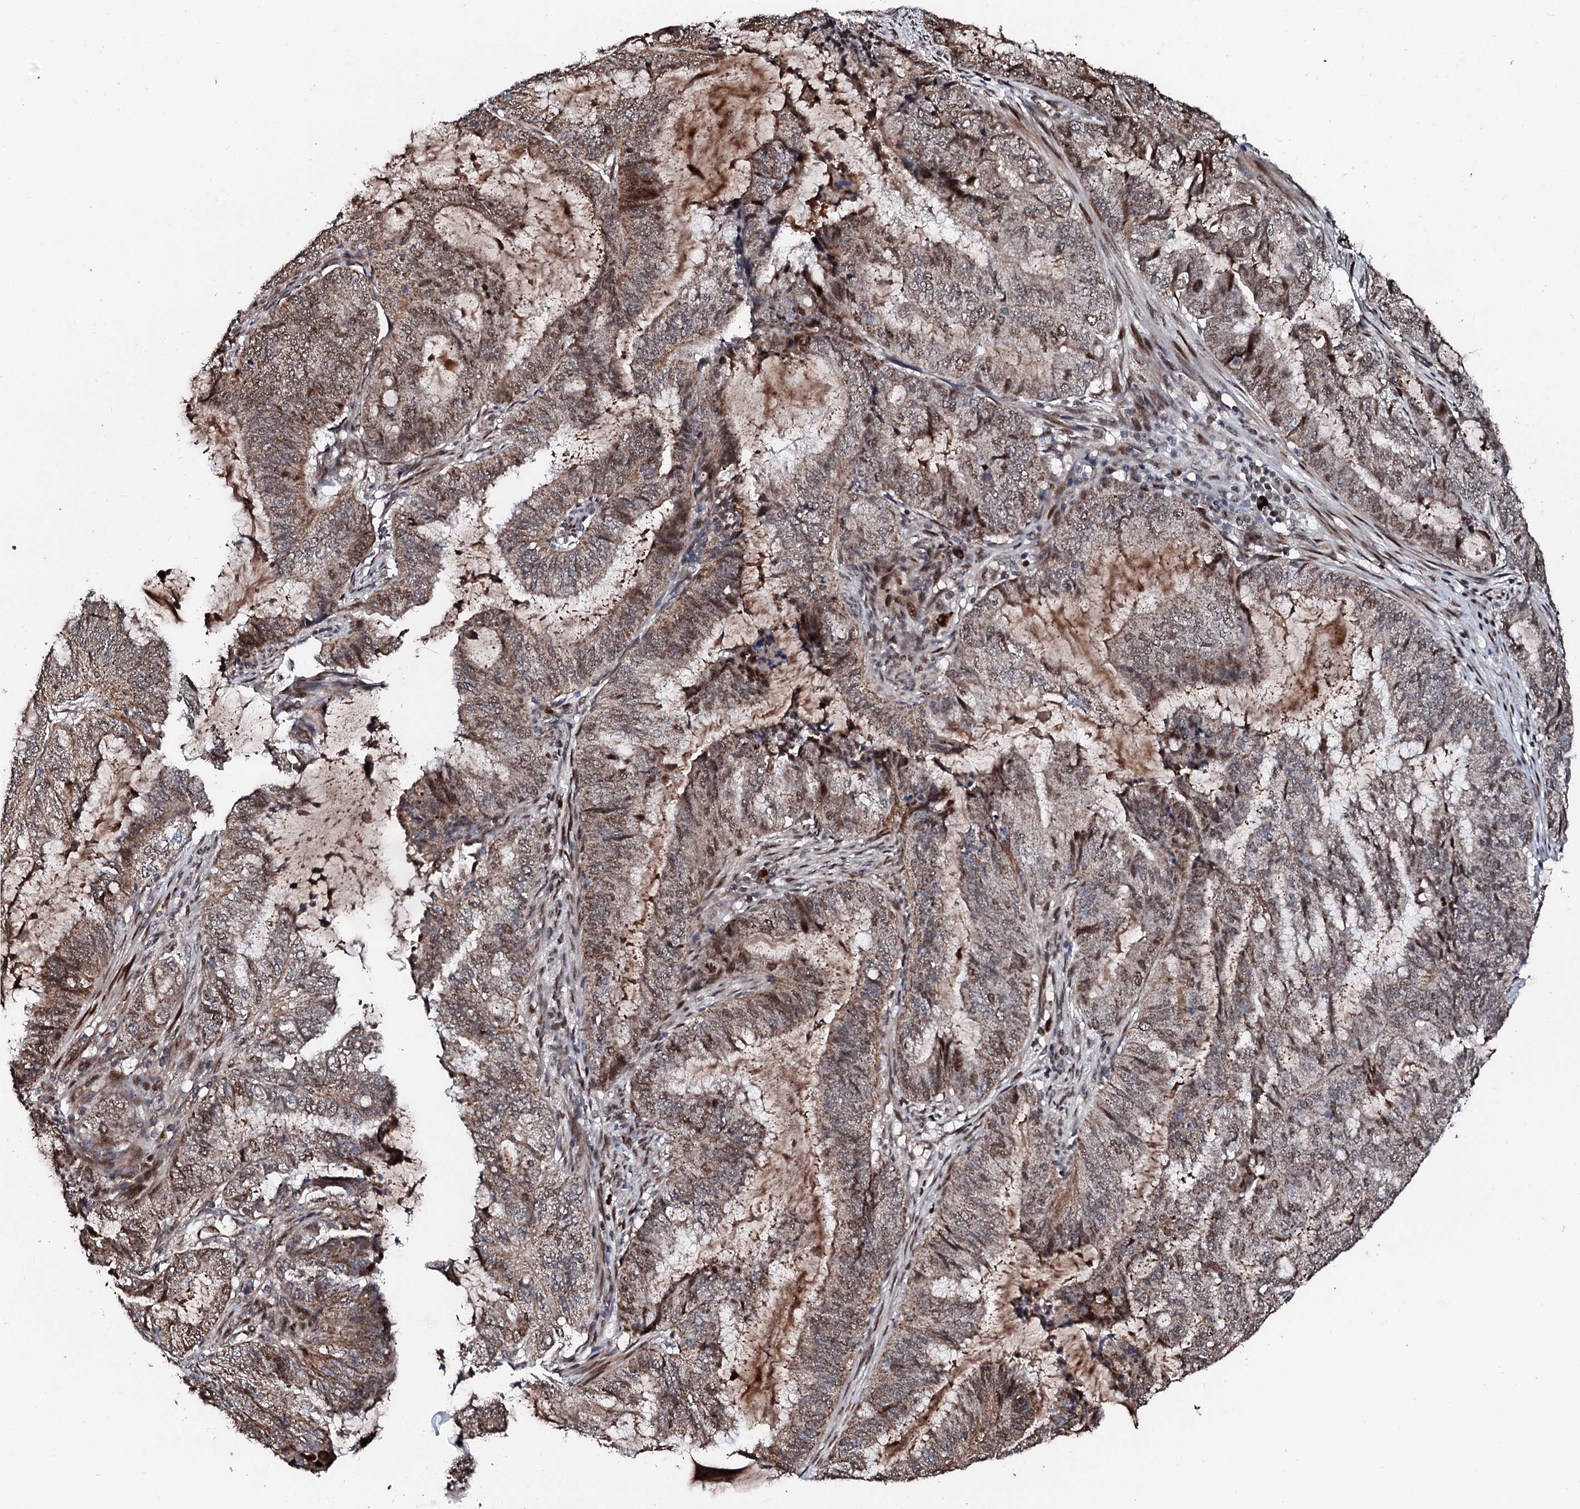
{"staining": {"intensity": "moderate", "quantity": ">75%", "location": "cytoplasmic/membranous,nuclear"}, "tissue": "endometrial cancer", "cell_type": "Tumor cells", "image_type": "cancer", "snomed": [{"axis": "morphology", "description": "Adenocarcinoma, NOS"}, {"axis": "topography", "description": "Endometrium"}], "caption": "Tumor cells reveal moderate cytoplasmic/membranous and nuclear staining in about >75% of cells in adenocarcinoma (endometrial). (DAB IHC with brightfield microscopy, high magnification).", "gene": "KIF18A", "patient": {"sex": "female", "age": 51}}